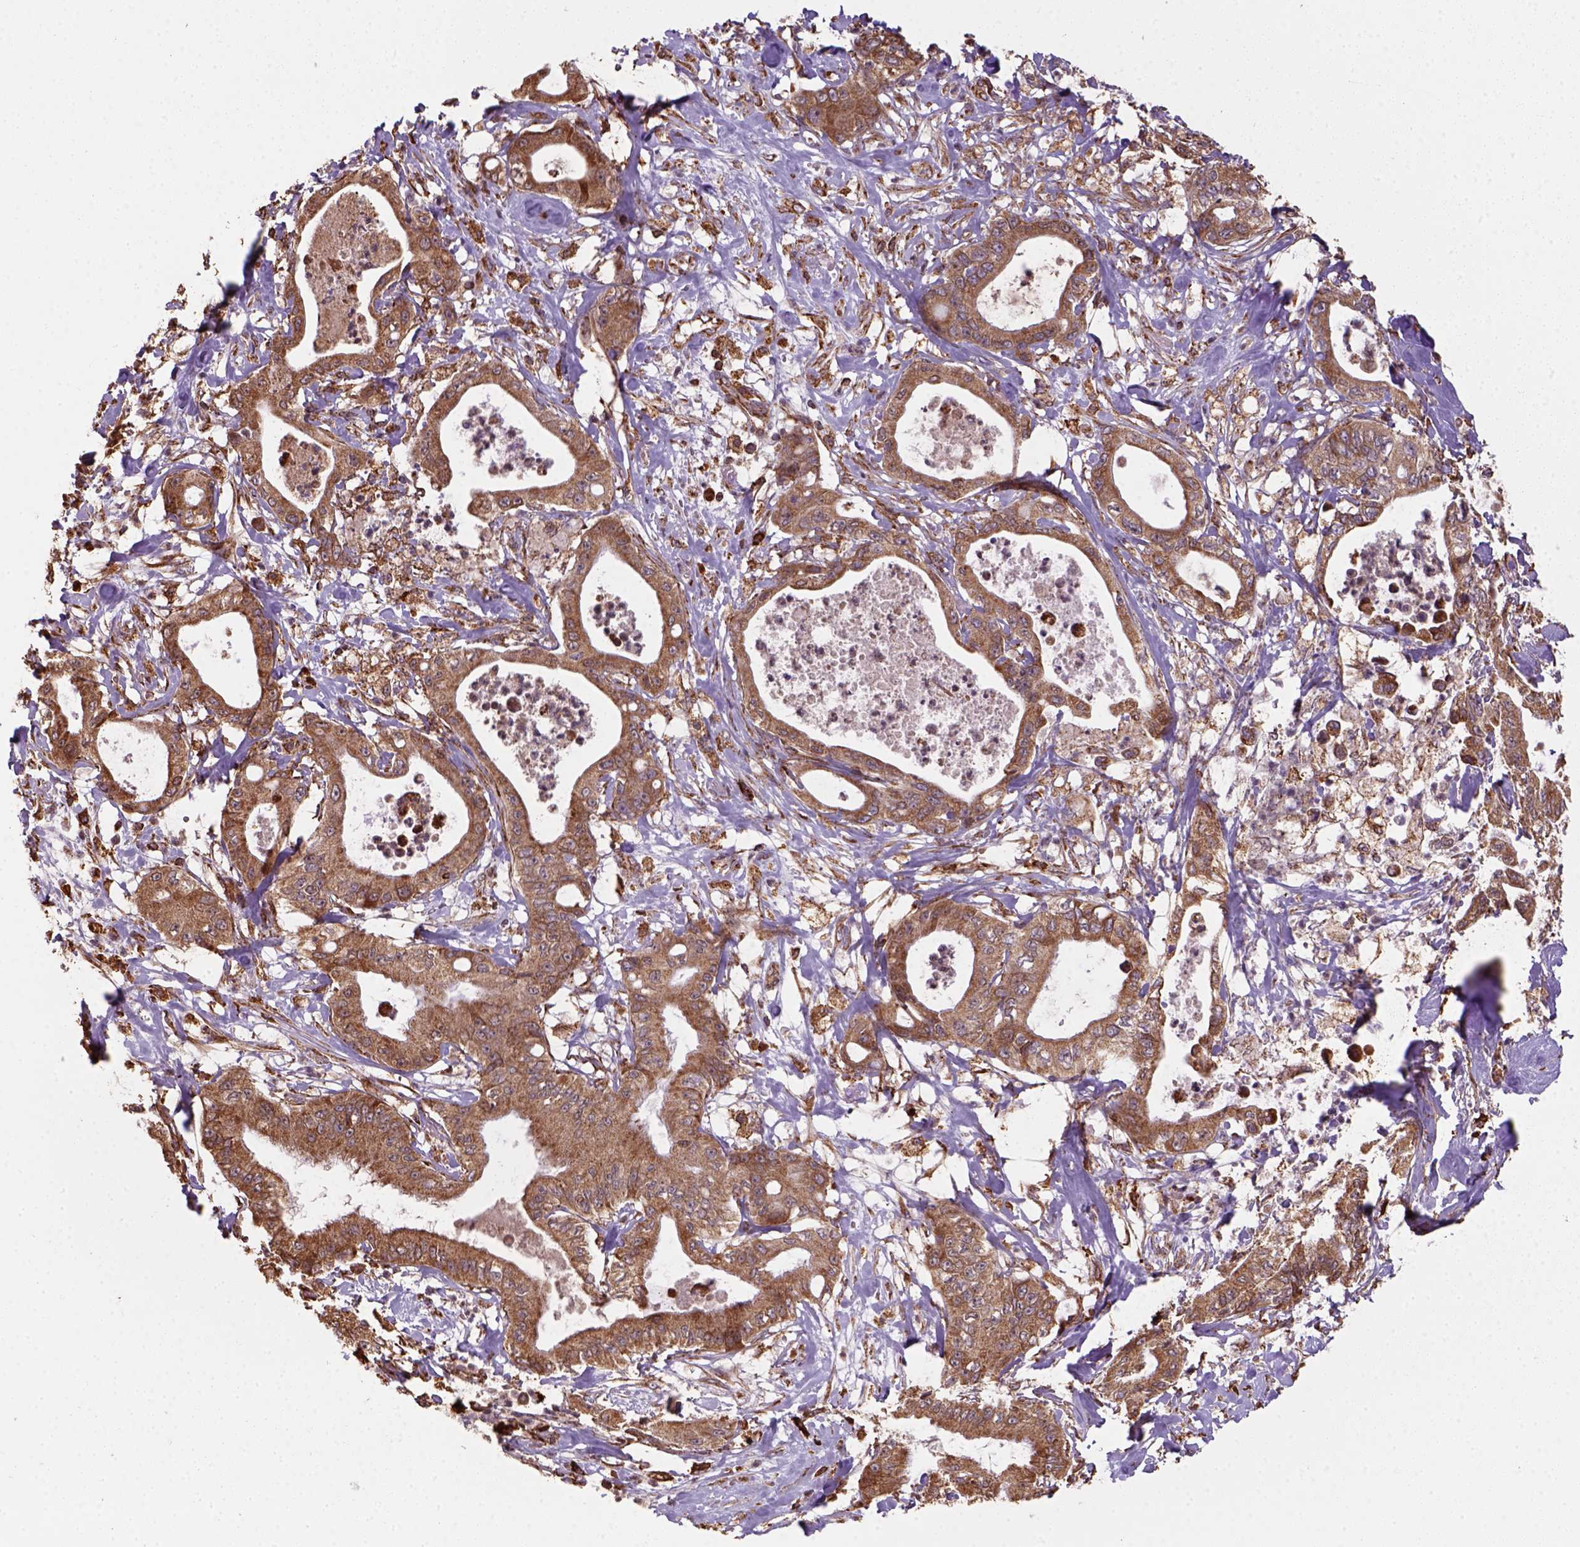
{"staining": {"intensity": "moderate", "quantity": ">75%", "location": "cytoplasmic/membranous"}, "tissue": "pancreatic cancer", "cell_type": "Tumor cells", "image_type": "cancer", "snomed": [{"axis": "morphology", "description": "Adenocarcinoma, NOS"}, {"axis": "topography", "description": "Pancreas"}], "caption": "There is medium levels of moderate cytoplasmic/membranous expression in tumor cells of pancreatic cancer (adenocarcinoma), as demonstrated by immunohistochemical staining (brown color).", "gene": "MAPK8IP3", "patient": {"sex": "male", "age": 71}}